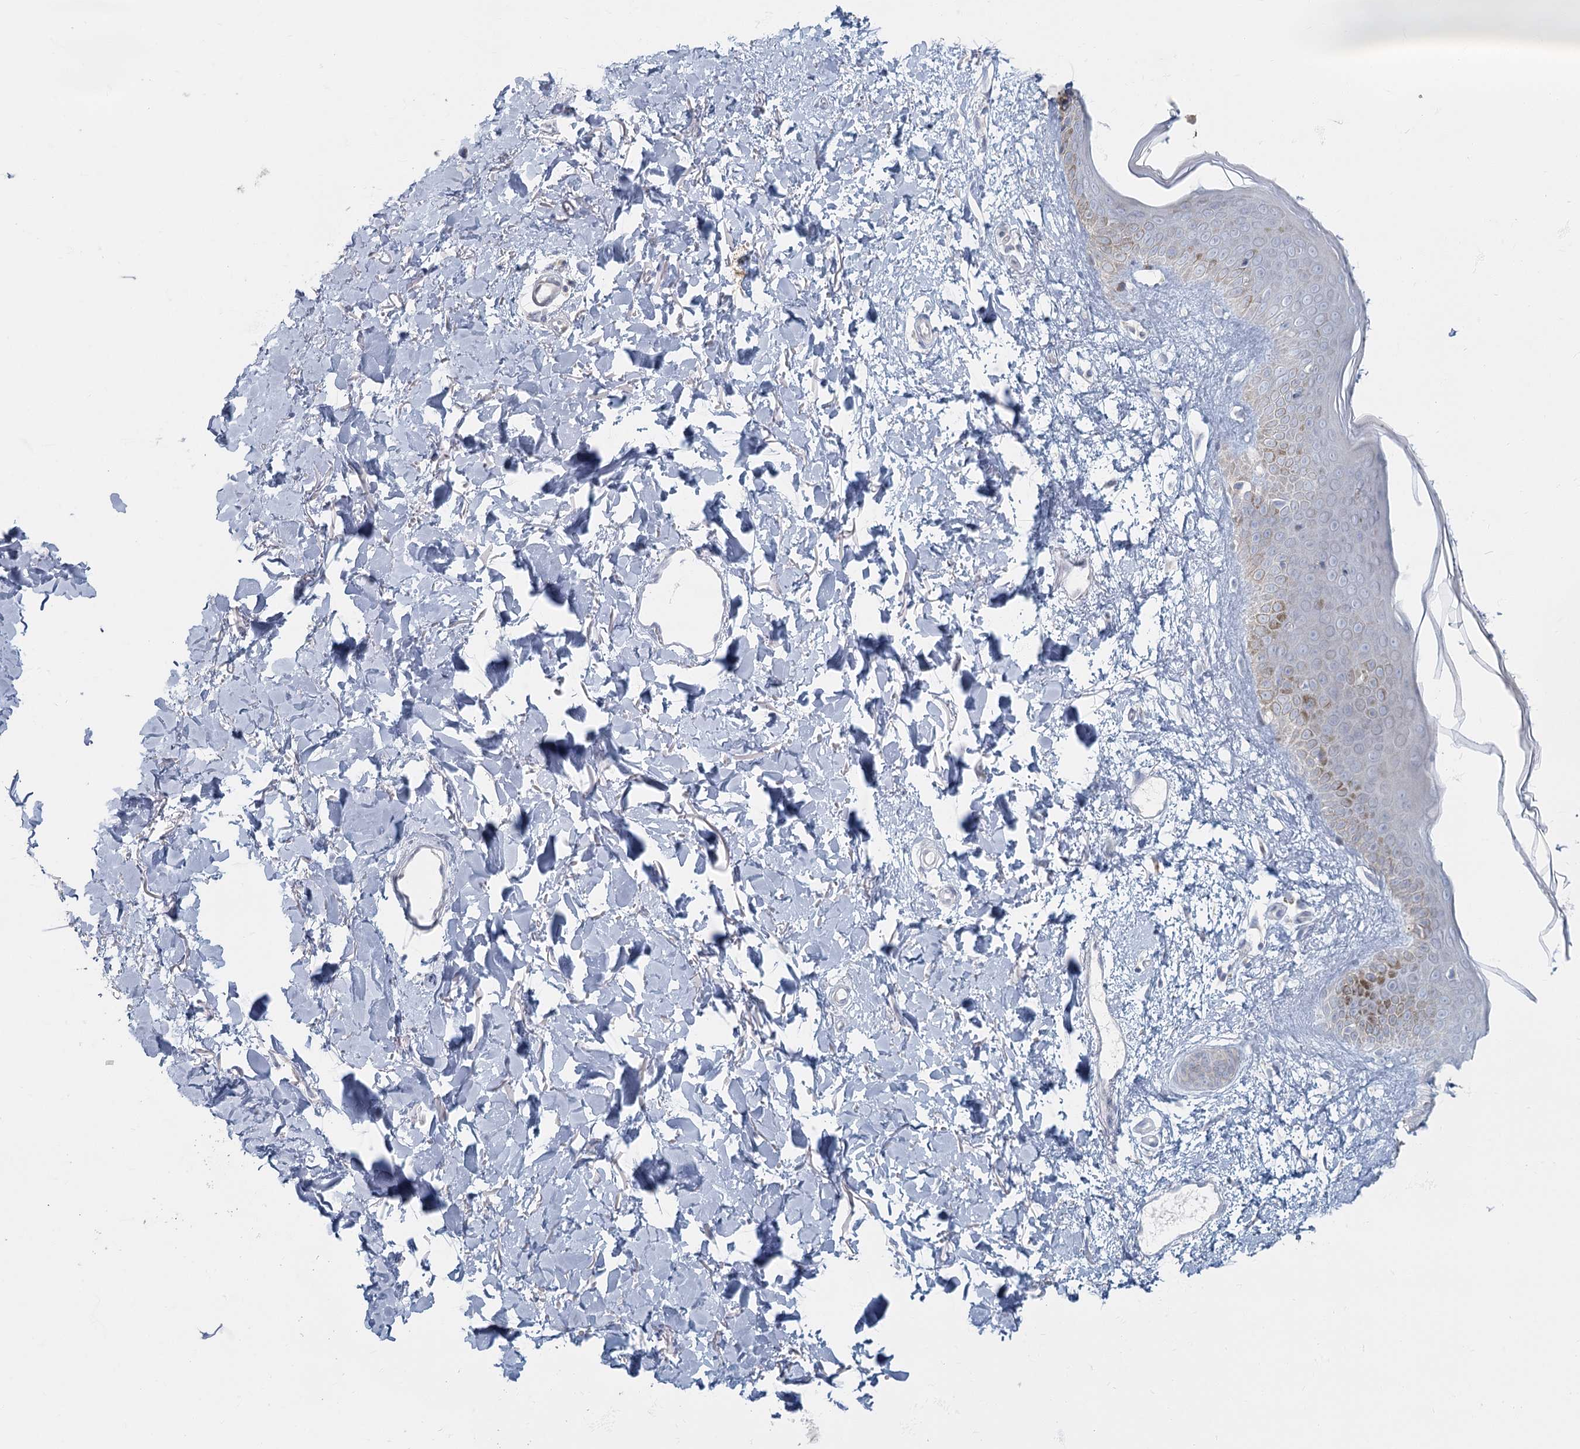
{"staining": {"intensity": "negative", "quantity": "none", "location": "none"}, "tissue": "skin", "cell_type": "Fibroblasts", "image_type": "normal", "snomed": [{"axis": "morphology", "description": "Normal tissue, NOS"}, {"axis": "topography", "description": "Skin"}], "caption": "A high-resolution photomicrograph shows IHC staining of normal skin, which exhibits no significant positivity in fibroblasts. Nuclei are stained in blue.", "gene": "FAM110C", "patient": {"sex": "female", "age": 58}}